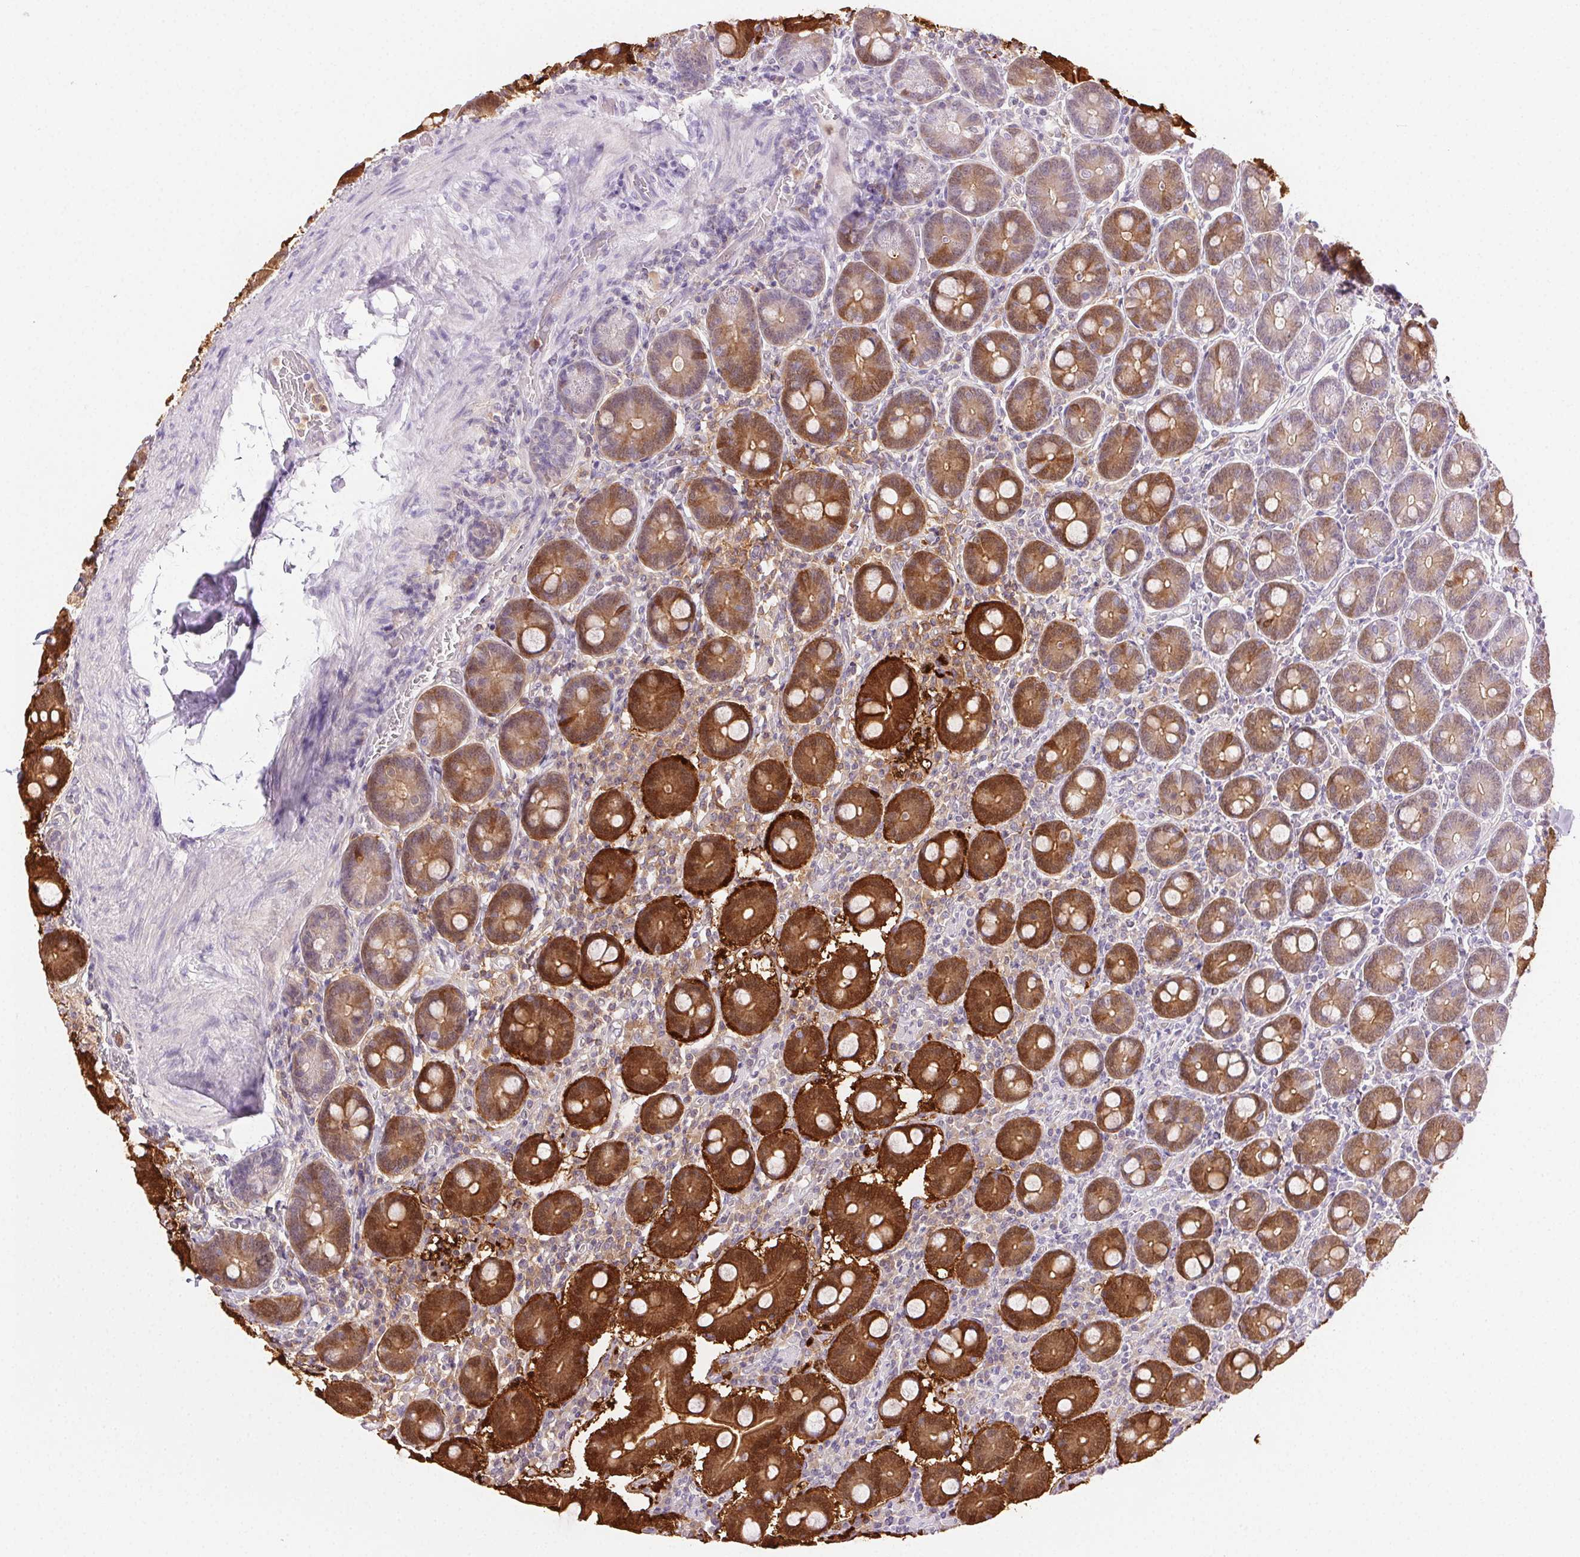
{"staining": {"intensity": "strong", "quantity": "25%-75%", "location": "cytoplasmic/membranous"}, "tissue": "duodenum", "cell_type": "Glandular cells", "image_type": "normal", "snomed": [{"axis": "morphology", "description": "Normal tissue, NOS"}, {"axis": "topography", "description": "Duodenum"}], "caption": "Protein expression by immunohistochemistry (IHC) demonstrates strong cytoplasmic/membranous staining in approximately 25%-75% of glandular cells in benign duodenum. Using DAB (brown) and hematoxylin (blue) stains, captured at high magnification using brightfield microscopy.", "gene": "TMEM45A", "patient": {"sex": "female", "age": 62}}